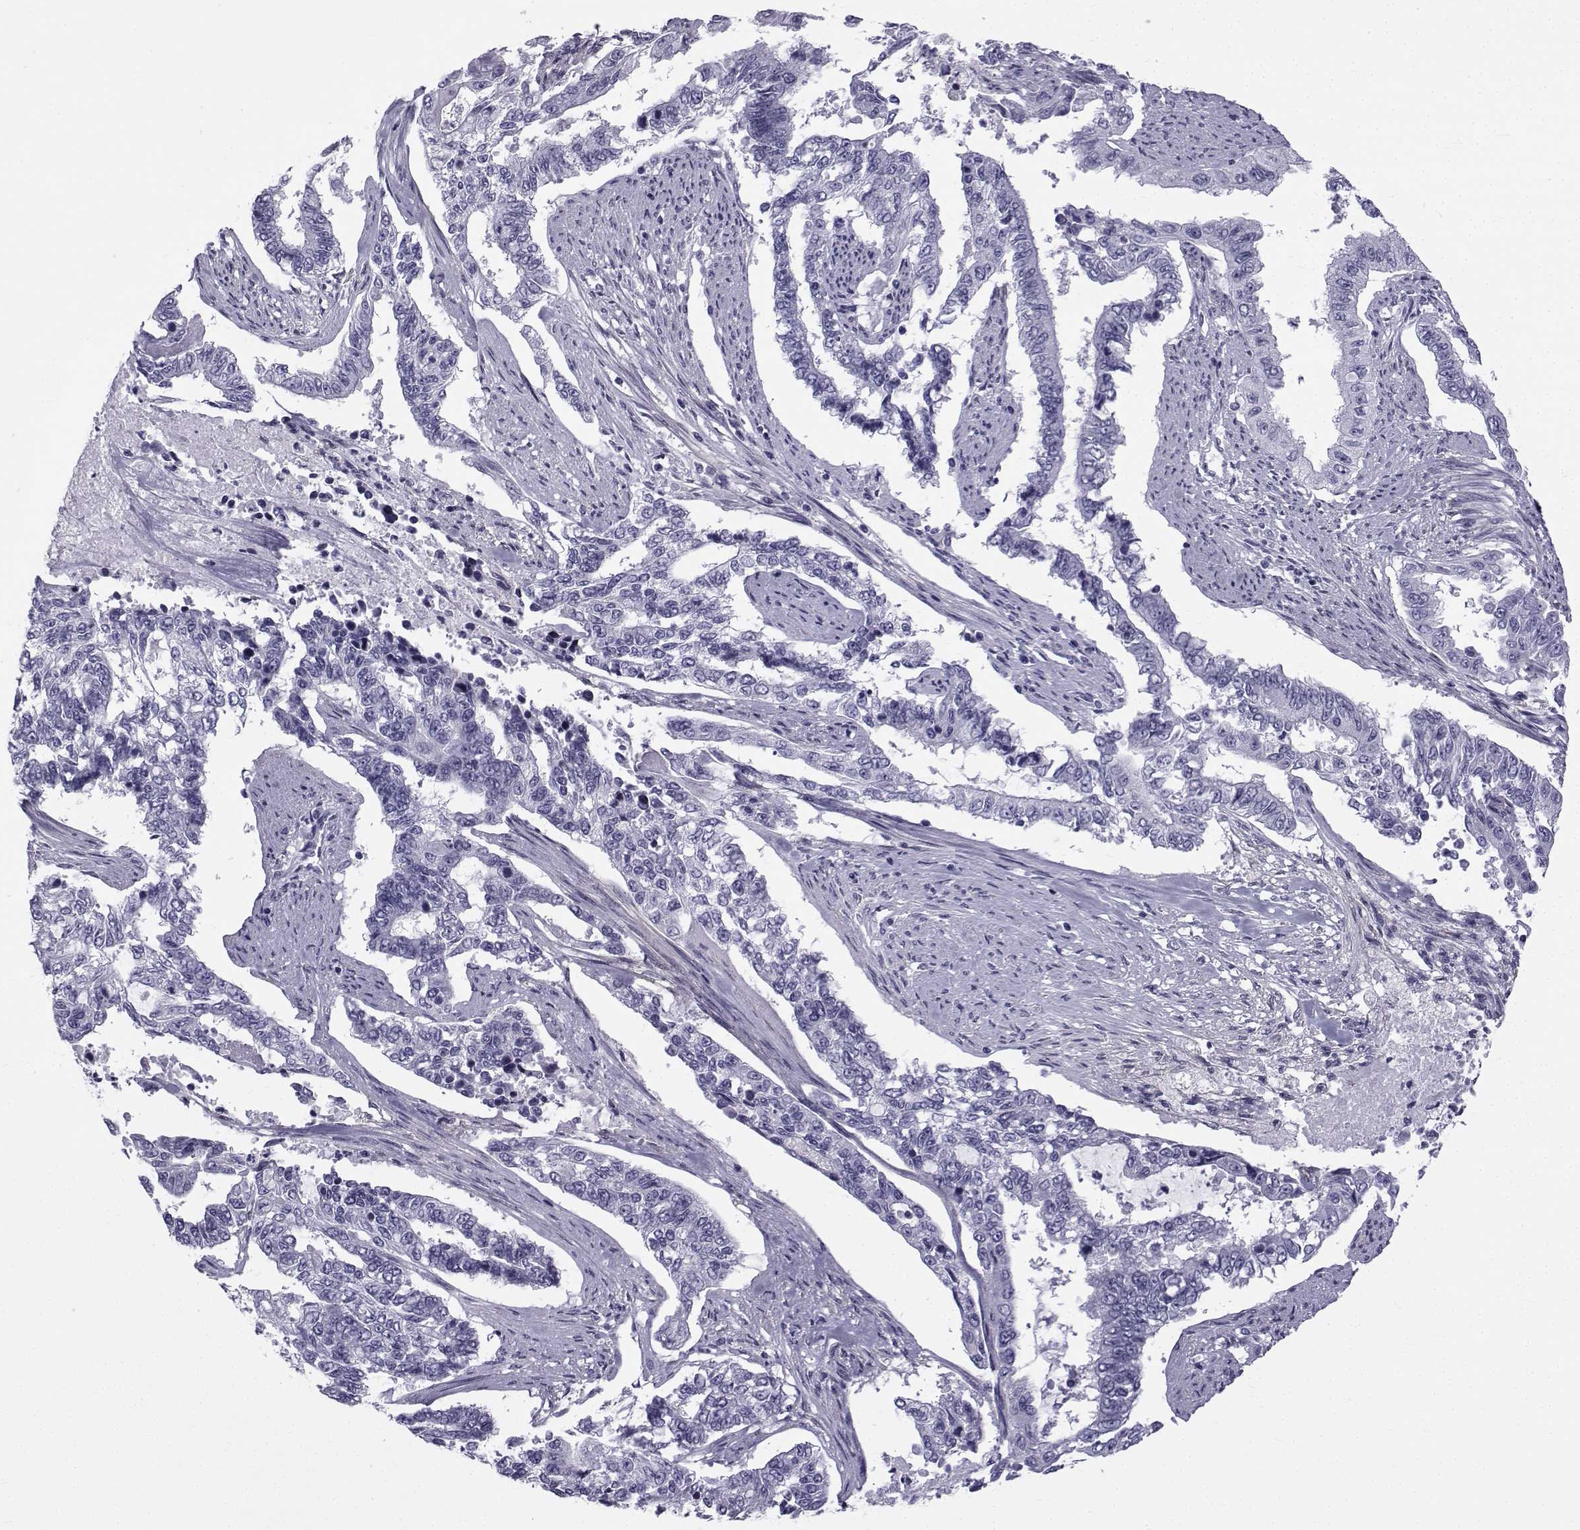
{"staining": {"intensity": "negative", "quantity": "none", "location": "none"}, "tissue": "endometrial cancer", "cell_type": "Tumor cells", "image_type": "cancer", "snomed": [{"axis": "morphology", "description": "Adenocarcinoma, NOS"}, {"axis": "topography", "description": "Uterus"}], "caption": "High magnification brightfield microscopy of adenocarcinoma (endometrial) stained with DAB (3,3'-diaminobenzidine) (brown) and counterstained with hematoxylin (blue): tumor cells show no significant staining. Brightfield microscopy of IHC stained with DAB (3,3'-diaminobenzidine) (brown) and hematoxylin (blue), captured at high magnification.", "gene": "SPANXD", "patient": {"sex": "female", "age": 59}}